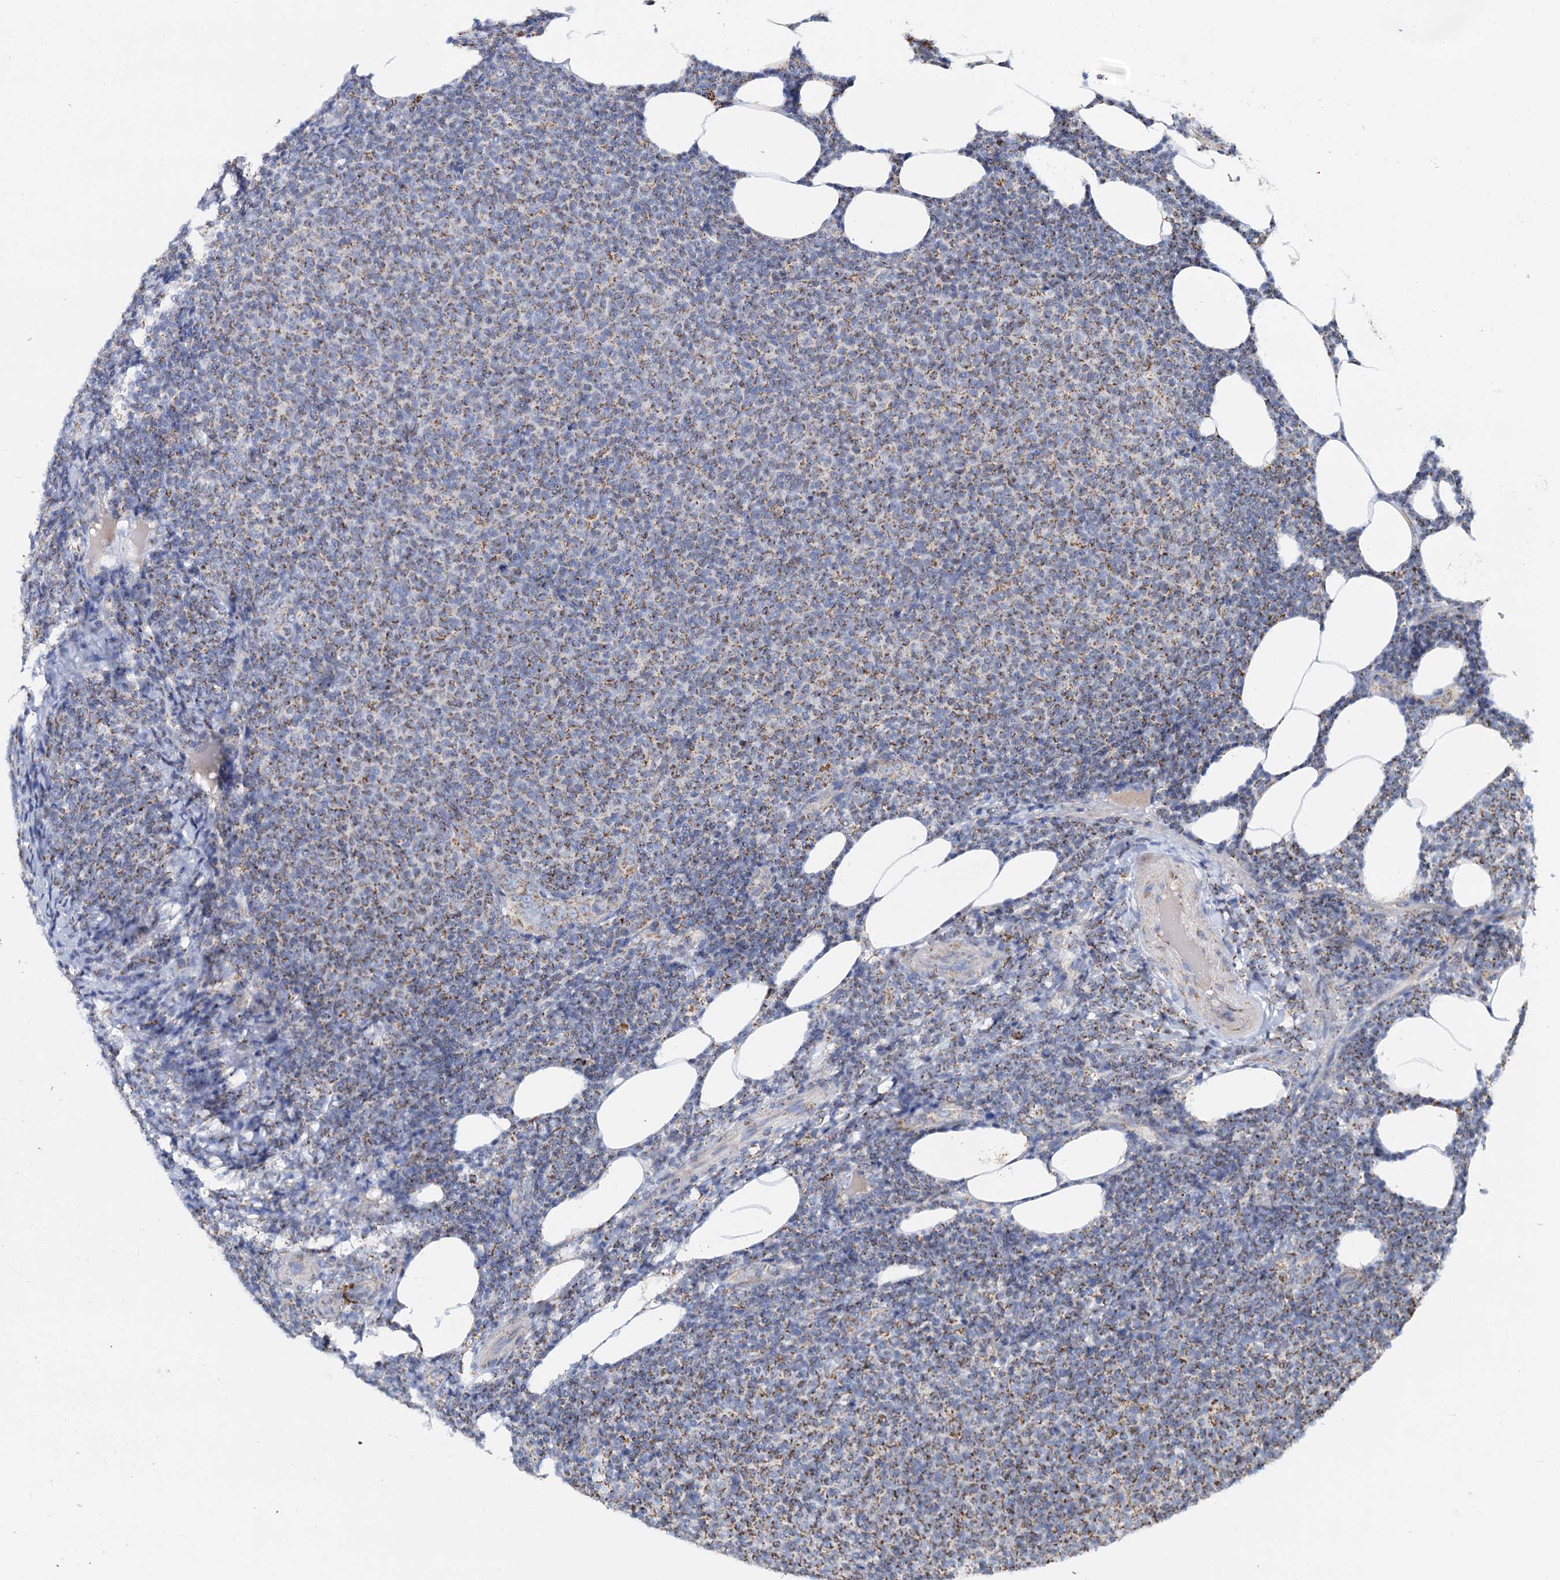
{"staining": {"intensity": "weak", "quantity": "25%-75%", "location": "cytoplasmic/membranous"}, "tissue": "lymphoma", "cell_type": "Tumor cells", "image_type": "cancer", "snomed": [{"axis": "morphology", "description": "Malignant lymphoma, non-Hodgkin's type, Low grade"}, {"axis": "topography", "description": "Lymph node"}], "caption": "Malignant lymphoma, non-Hodgkin's type (low-grade) stained with DAB (3,3'-diaminobenzidine) immunohistochemistry exhibits low levels of weak cytoplasmic/membranous expression in about 25%-75% of tumor cells.", "gene": "C2CD3", "patient": {"sex": "male", "age": 66}}